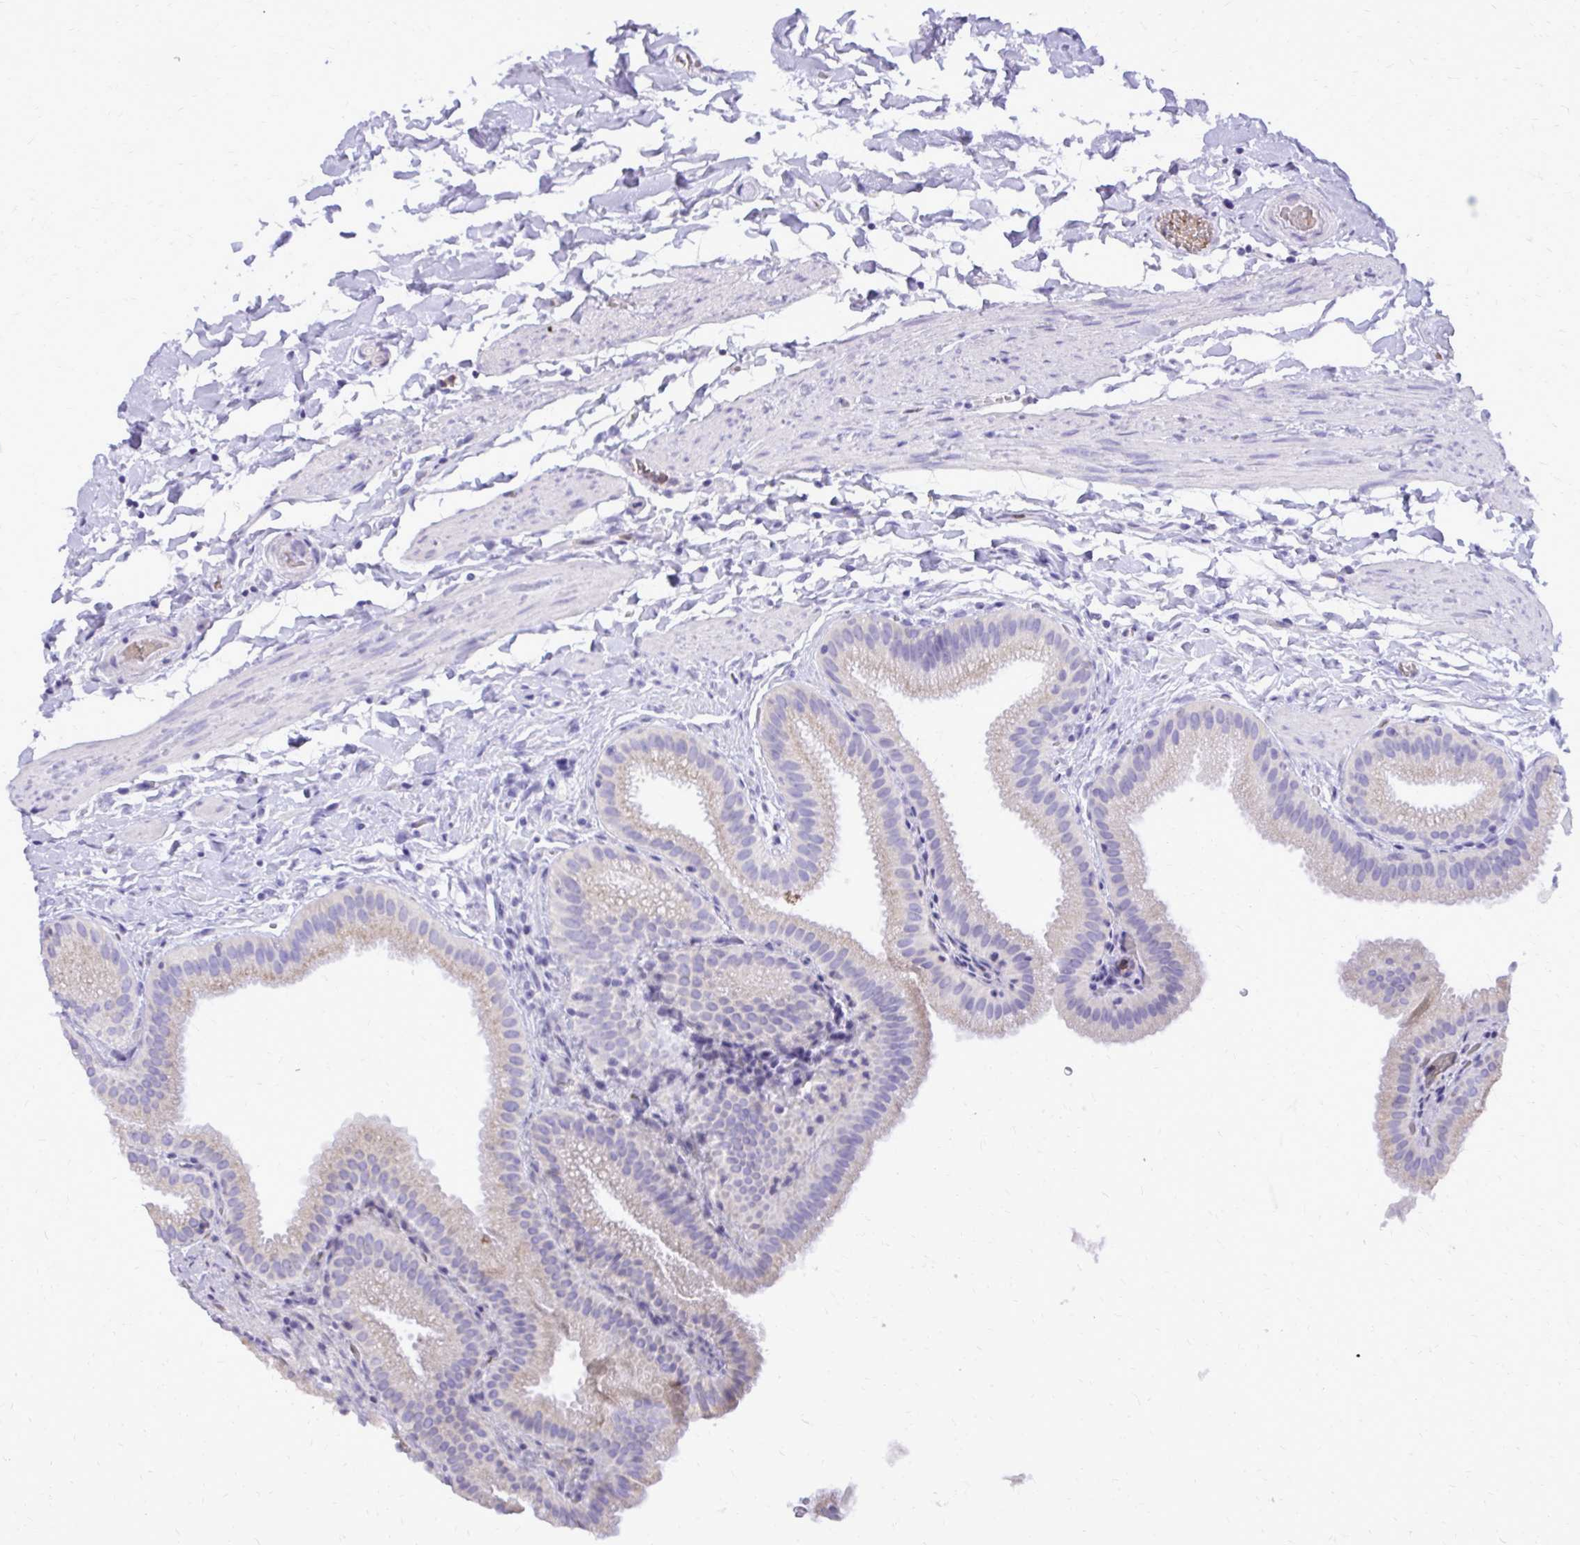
{"staining": {"intensity": "negative", "quantity": "none", "location": "none"}, "tissue": "gallbladder", "cell_type": "Glandular cells", "image_type": "normal", "snomed": [{"axis": "morphology", "description": "Normal tissue, NOS"}, {"axis": "topography", "description": "Gallbladder"}], "caption": "Immunohistochemistry photomicrograph of normal gallbladder: gallbladder stained with DAB reveals no significant protein expression in glandular cells.", "gene": "CAT", "patient": {"sex": "female", "age": 63}}